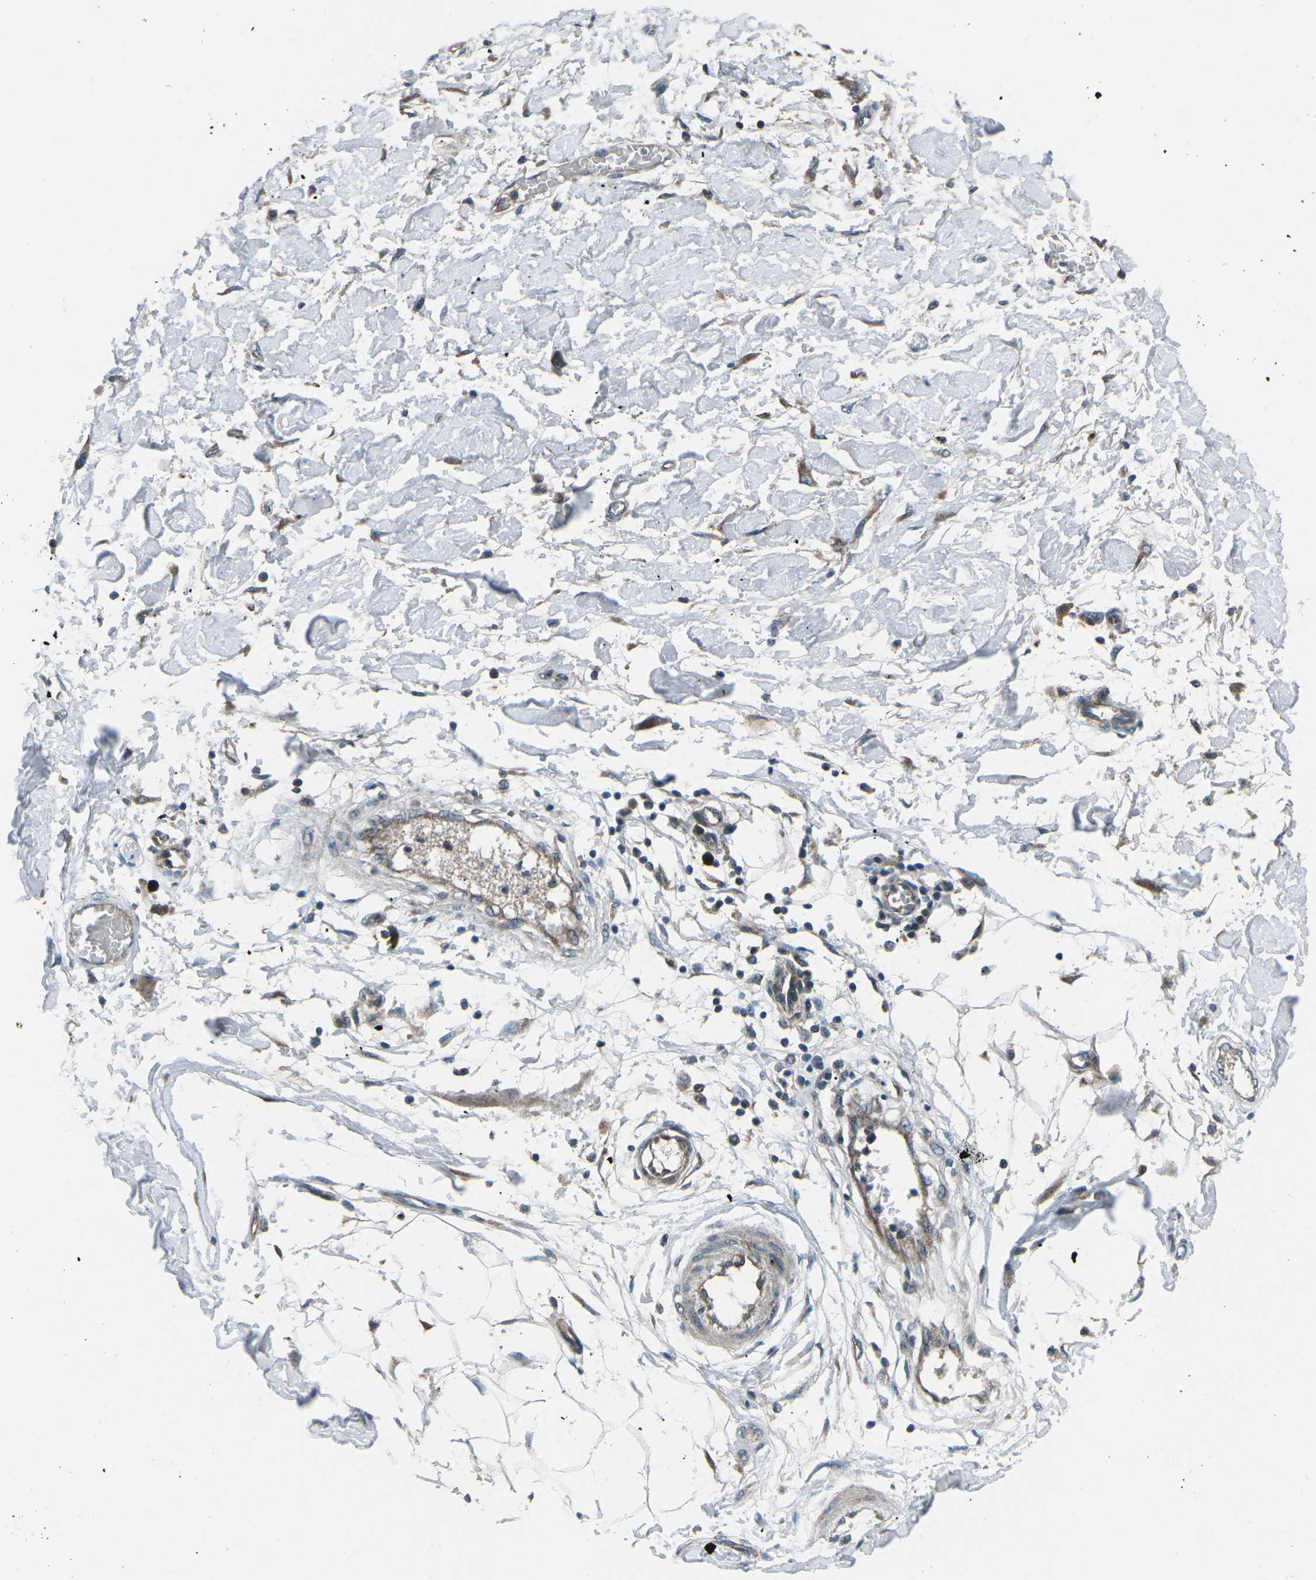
{"staining": {"intensity": "negative", "quantity": "none", "location": "none"}, "tissue": "adipose tissue", "cell_type": "Adipocytes", "image_type": "normal", "snomed": [{"axis": "morphology", "description": "Normal tissue, NOS"}, {"axis": "morphology", "description": "Squamous cell carcinoma, NOS"}, {"axis": "topography", "description": "Skin"}, {"axis": "topography", "description": "Peripheral nerve tissue"}], "caption": "This is an immunohistochemistry (IHC) histopathology image of benign human adipose tissue. There is no expression in adipocytes.", "gene": "CDK16", "patient": {"sex": "male", "age": 83}}